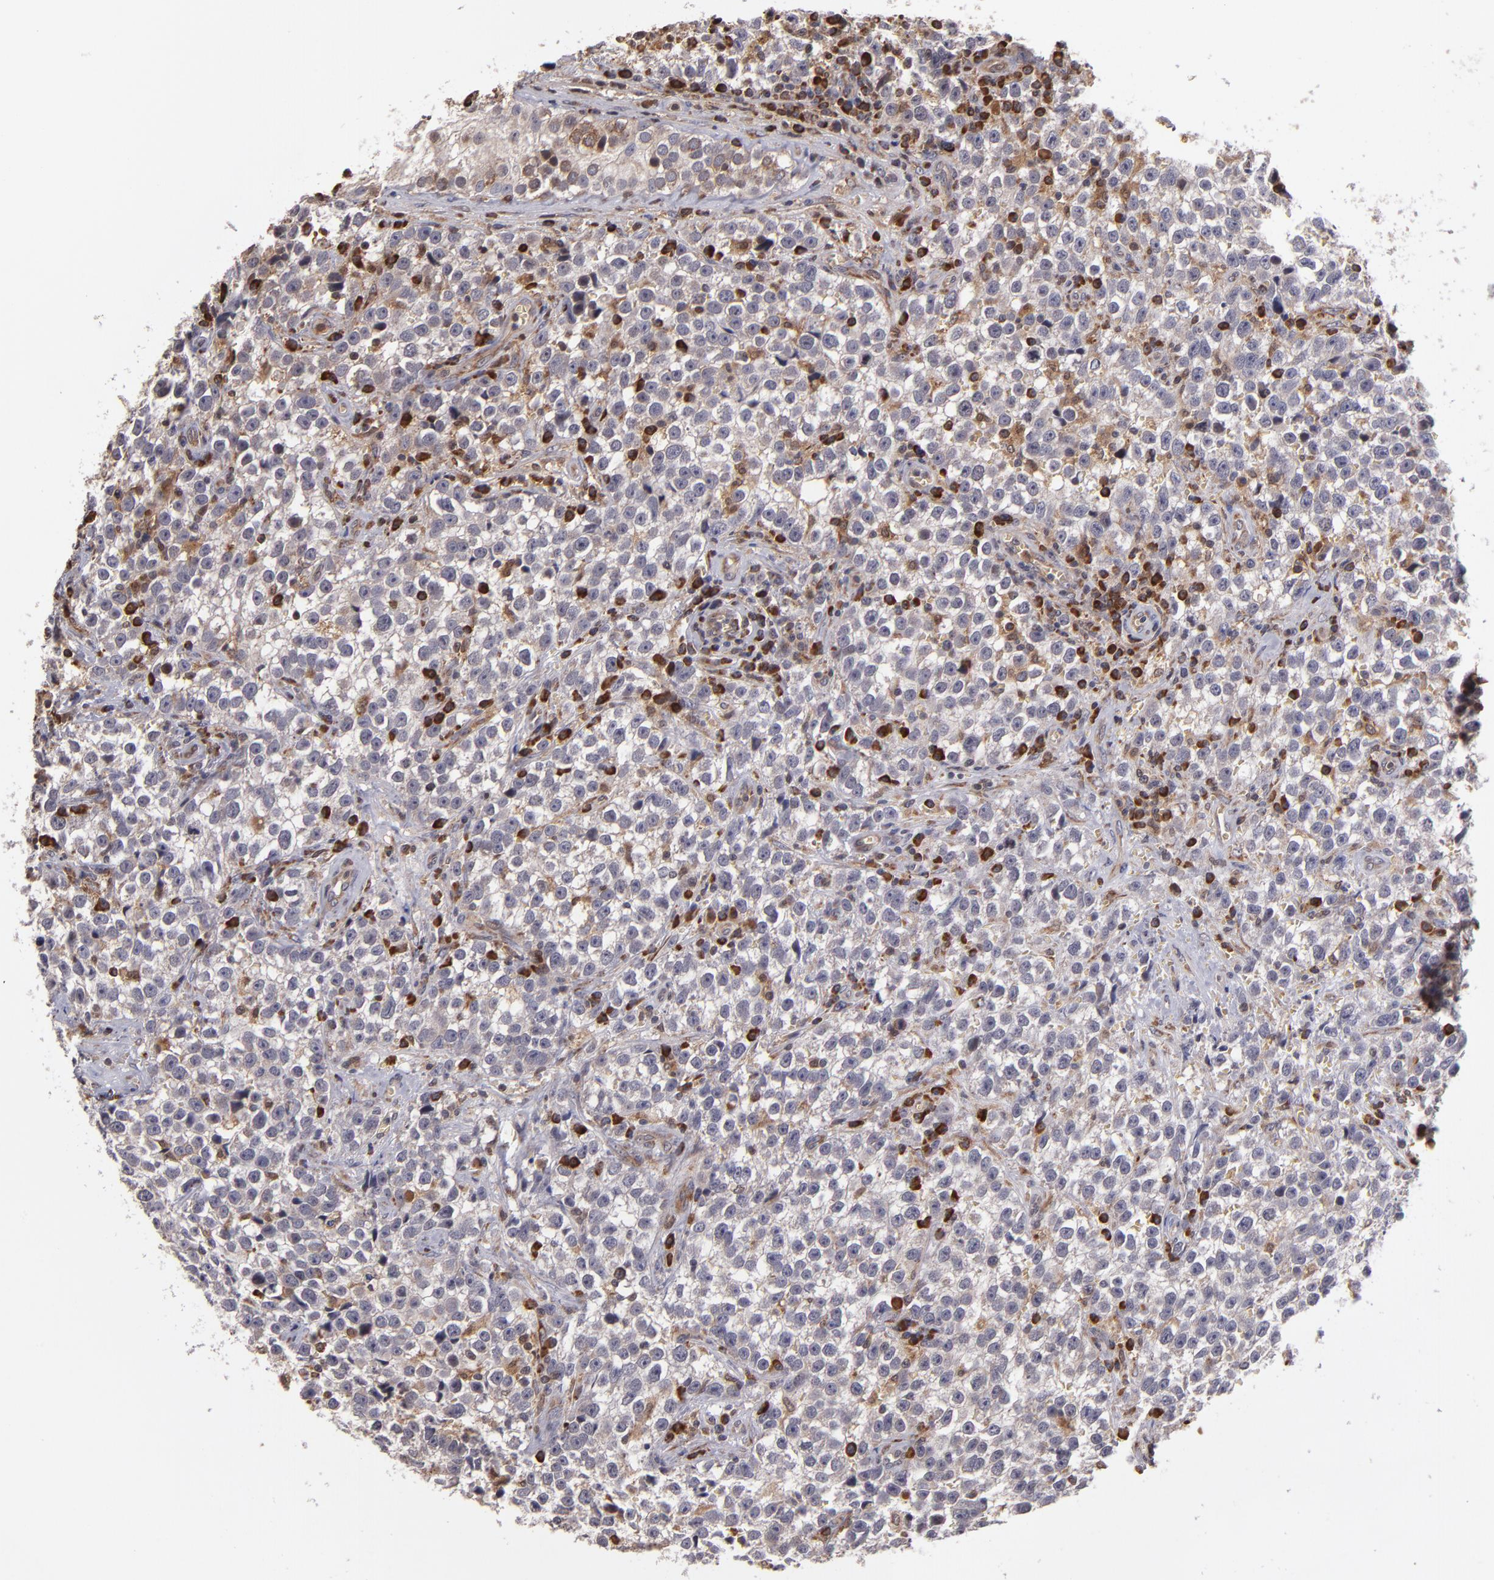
{"staining": {"intensity": "weak", "quantity": "<25%", "location": "cytoplasmic/membranous"}, "tissue": "testis cancer", "cell_type": "Tumor cells", "image_type": "cancer", "snomed": [{"axis": "morphology", "description": "Seminoma, NOS"}, {"axis": "topography", "description": "Testis"}], "caption": "Immunohistochemistry (IHC) of testis cancer (seminoma) shows no expression in tumor cells.", "gene": "CASP1", "patient": {"sex": "male", "age": 38}}